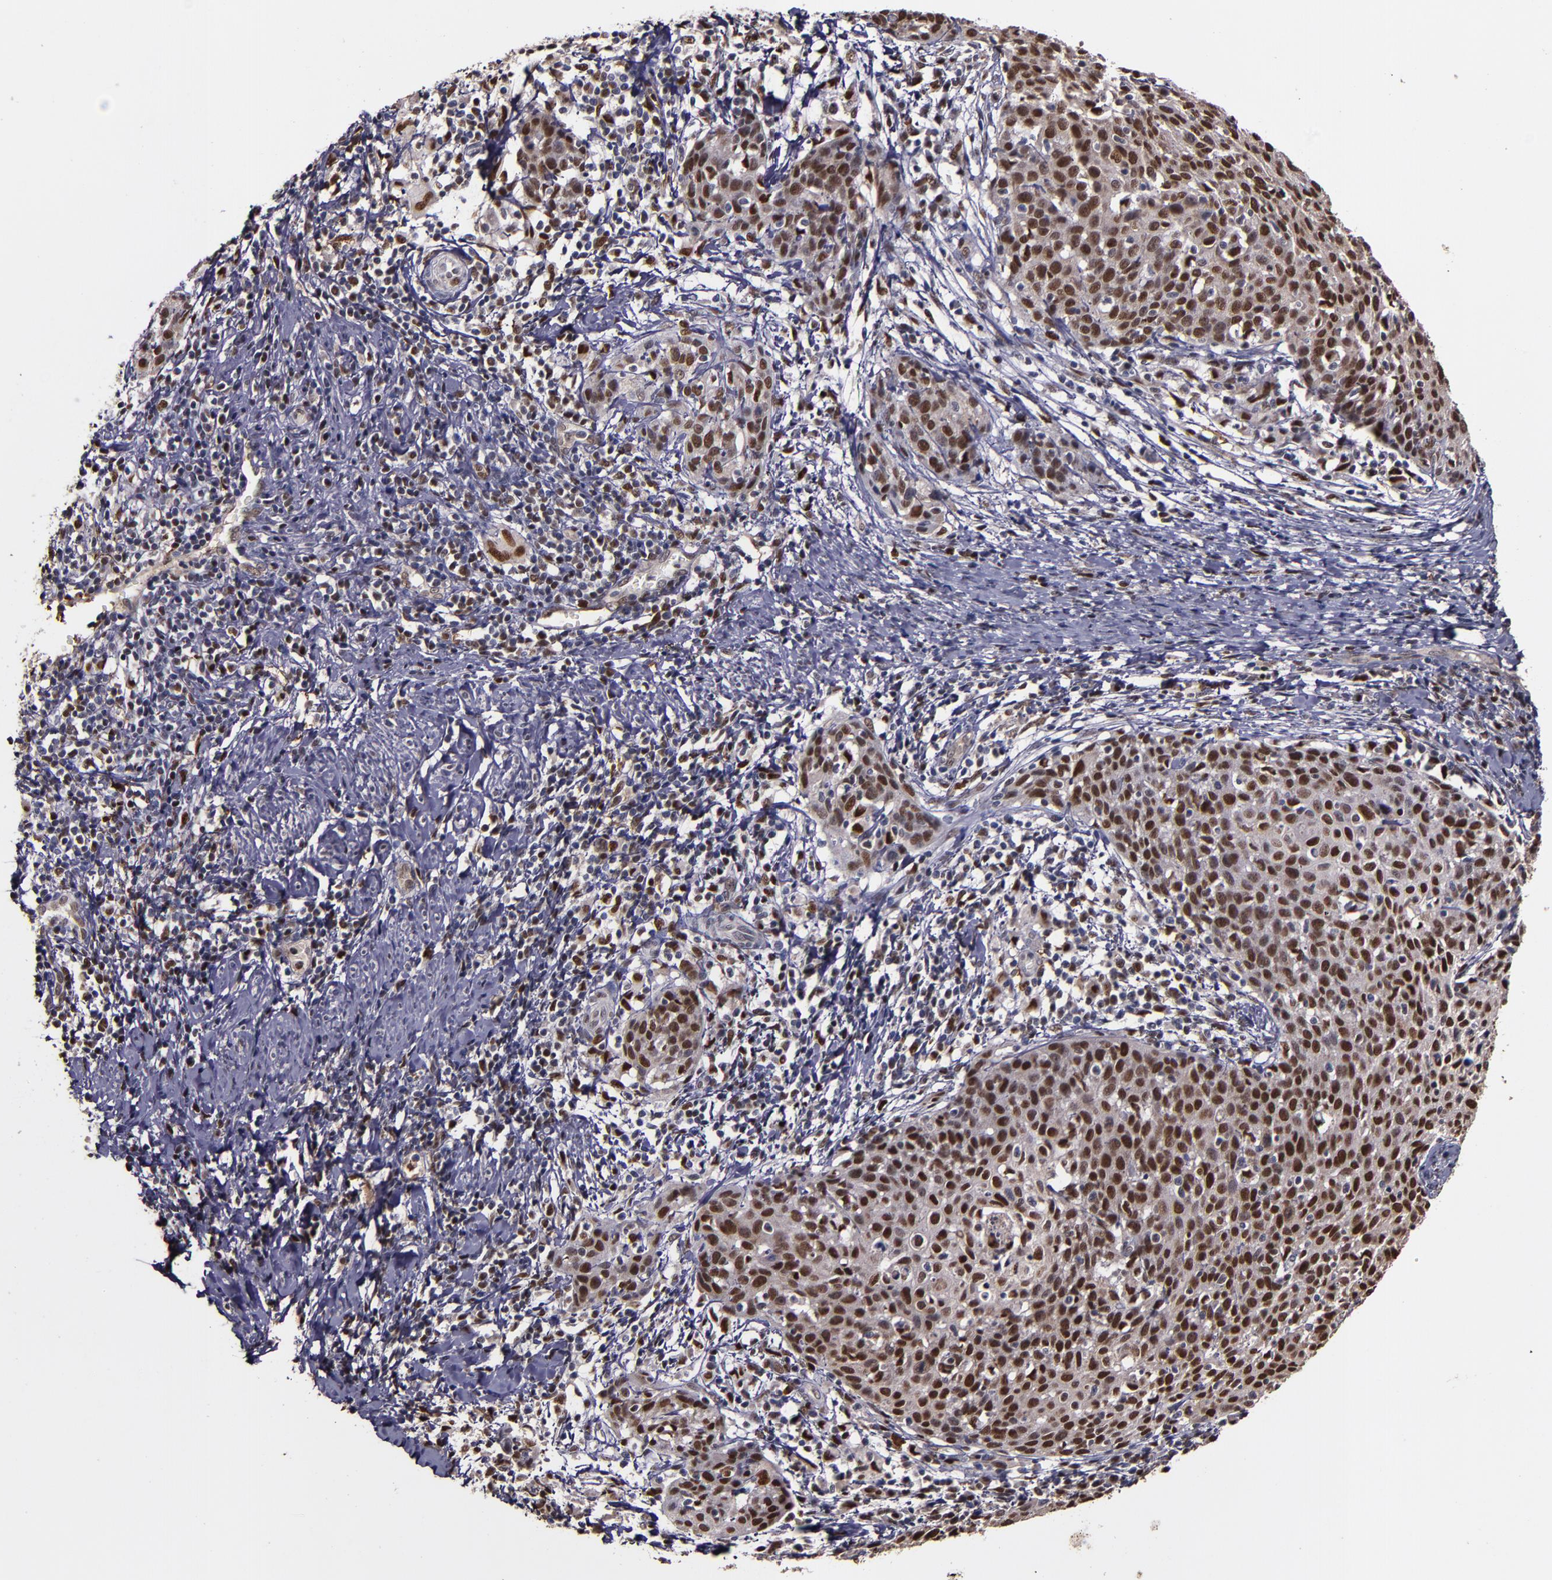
{"staining": {"intensity": "strong", "quantity": ">75%", "location": "nuclear"}, "tissue": "cervical cancer", "cell_type": "Tumor cells", "image_type": "cancer", "snomed": [{"axis": "morphology", "description": "Squamous cell carcinoma, NOS"}, {"axis": "topography", "description": "Cervix"}], "caption": "A micrograph of human cervical cancer (squamous cell carcinoma) stained for a protein displays strong nuclear brown staining in tumor cells.", "gene": "CHEK2", "patient": {"sex": "female", "age": 38}}